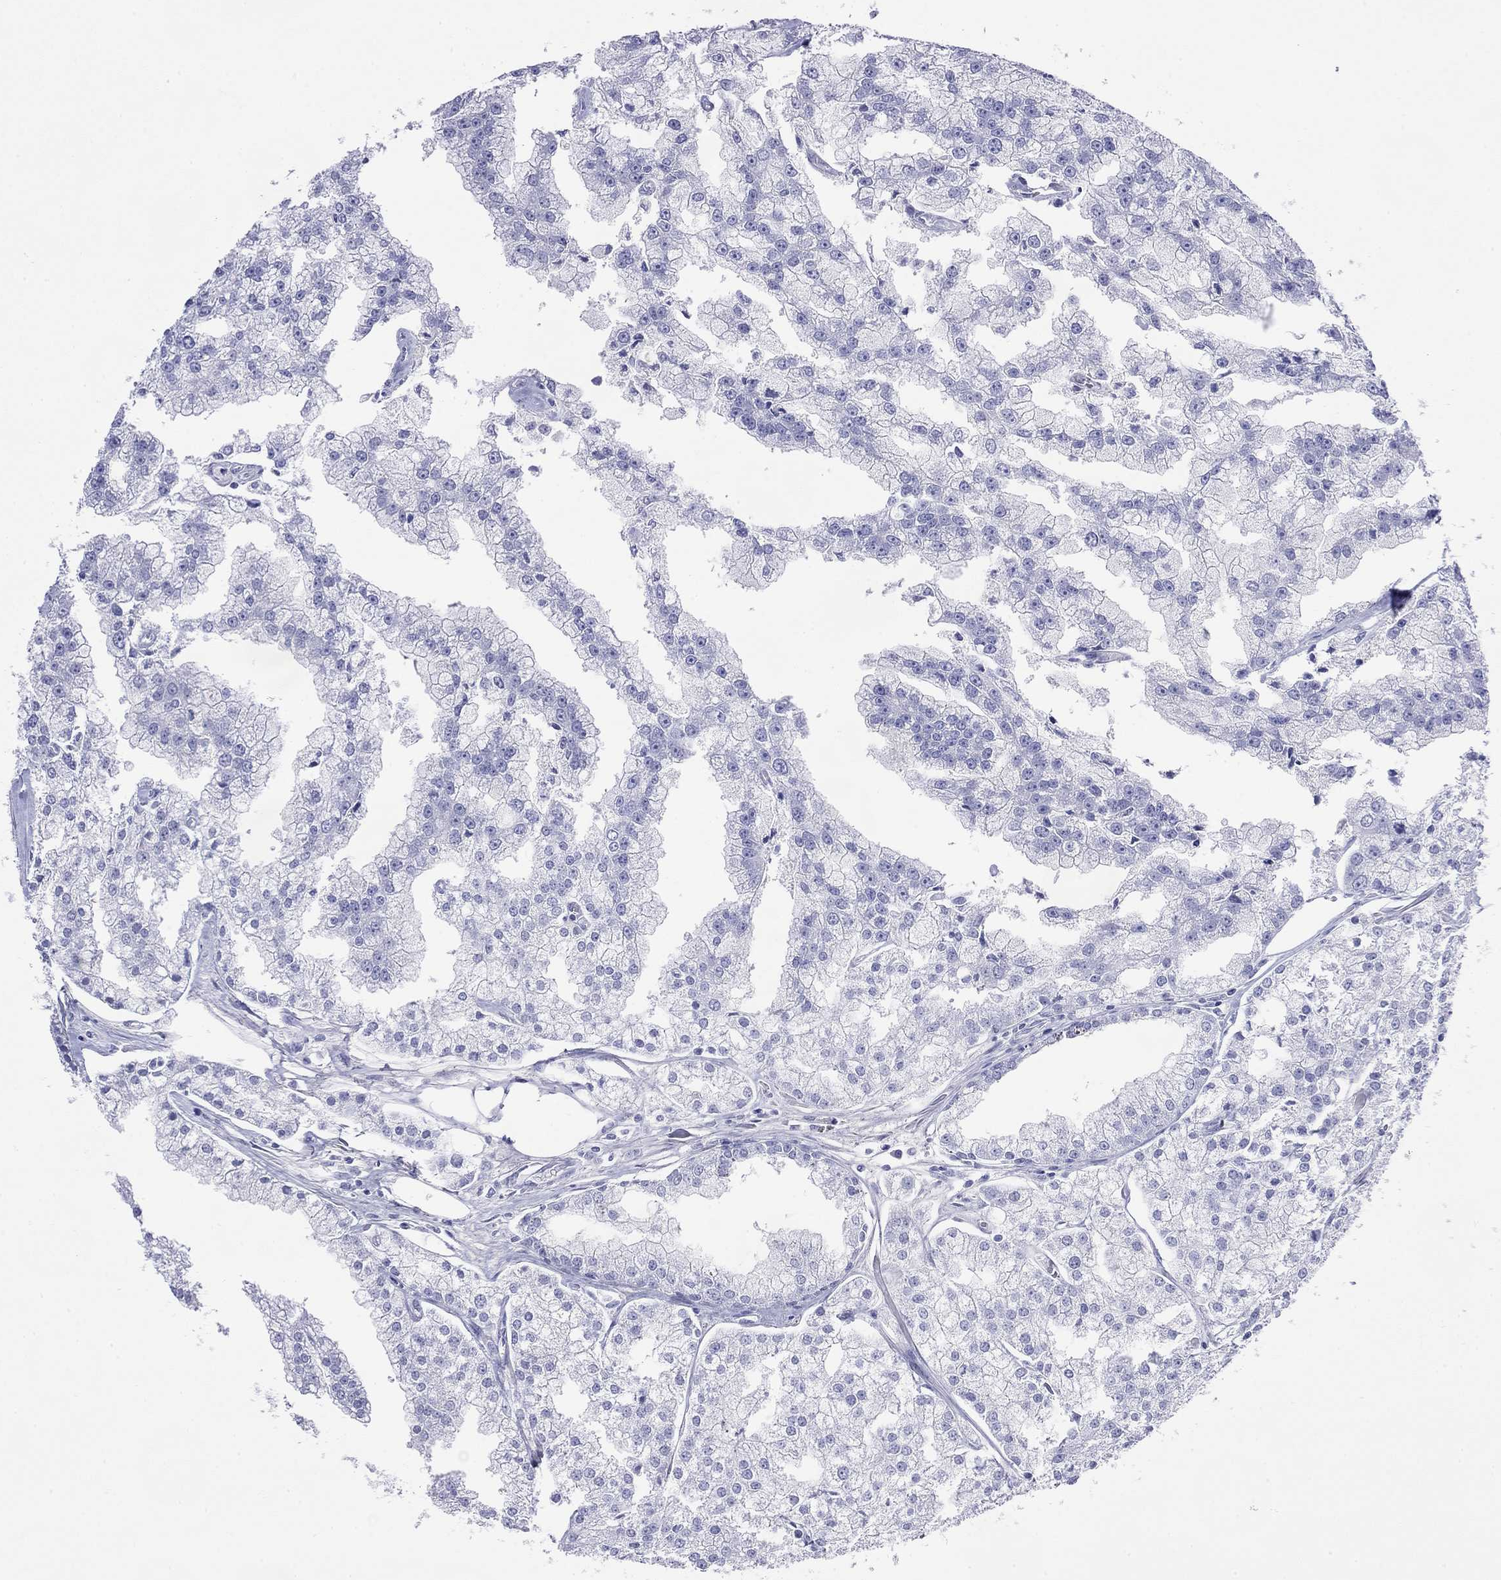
{"staining": {"intensity": "negative", "quantity": "none", "location": "none"}, "tissue": "prostate cancer", "cell_type": "Tumor cells", "image_type": "cancer", "snomed": [{"axis": "morphology", "description": "Adenocarcinoma, NOS"}, {"axis": "topography", "description": "Prostate"}], "caption": "Prostate cancer was stained to show a protein in brown. There is no significant positivity in tumor cells. (Immunohistochemistry, brightfield microscopy, high magnification).", "gene": "FIGLA", "patient": {"sex": "male", "age": 70}}